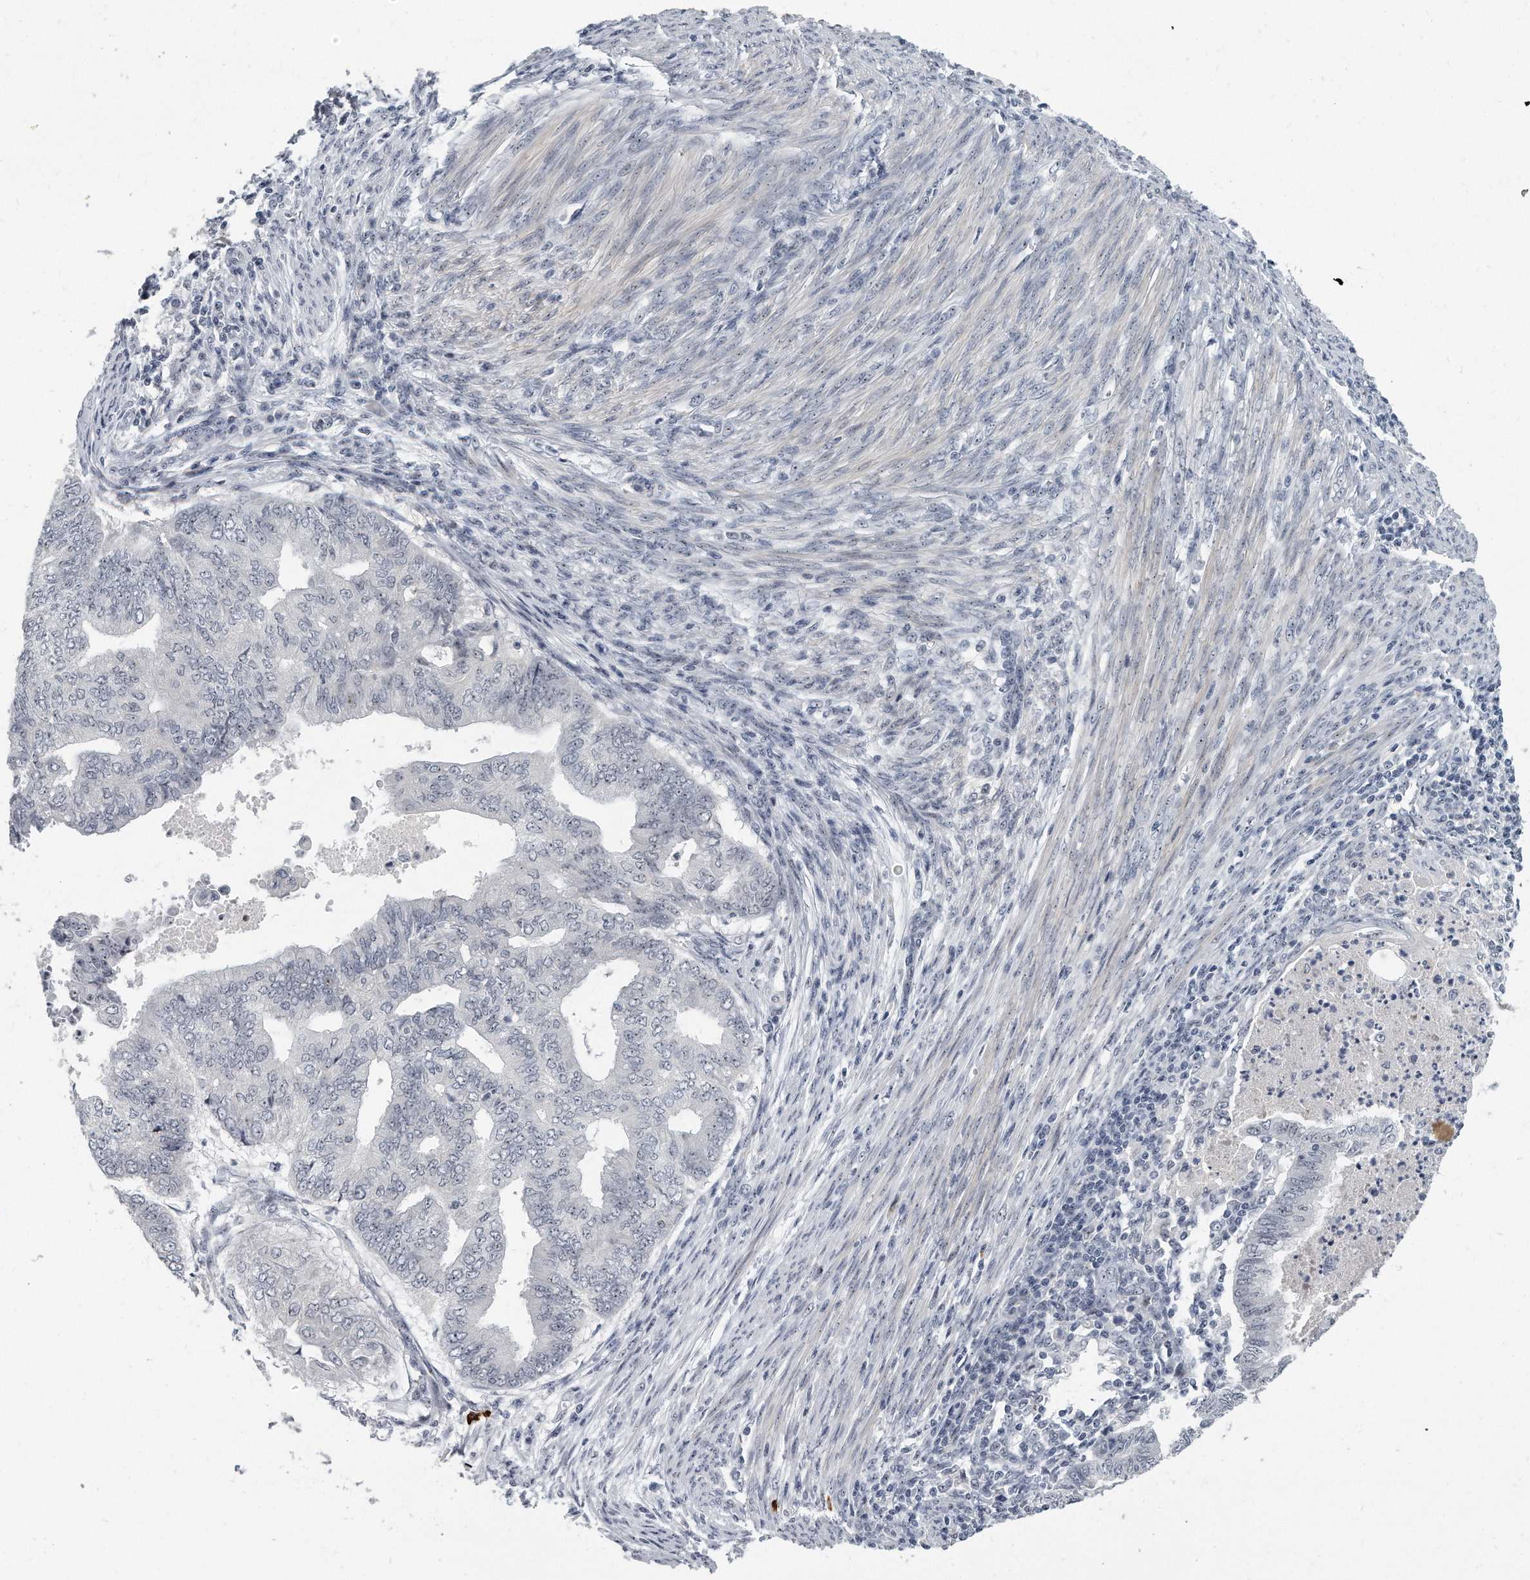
{"staining": {"intensity": "negative", "quantity": "none", "location": "none"}, "tissue": "endometrial cancer", "cell_type": "Tumor cells", "image_type": "cancer", "snomed": [{"axis": "morphology", "description": "Polyp, NOS"}, {"axis": "morphology", "description": "Adenocarcinoma, NOS"}, {"axis": "morphology", "description": "Adenoma, NOS"}, {"axis": "topography", "description": "Endometrium"}], "caption": "The immunohistochemistry (IHC) image has no significant positivity in tumor cells of endometrial polyp tissue.", "gene": "TFCP2L1", "patient": {"sex": "female", "age": 79}}